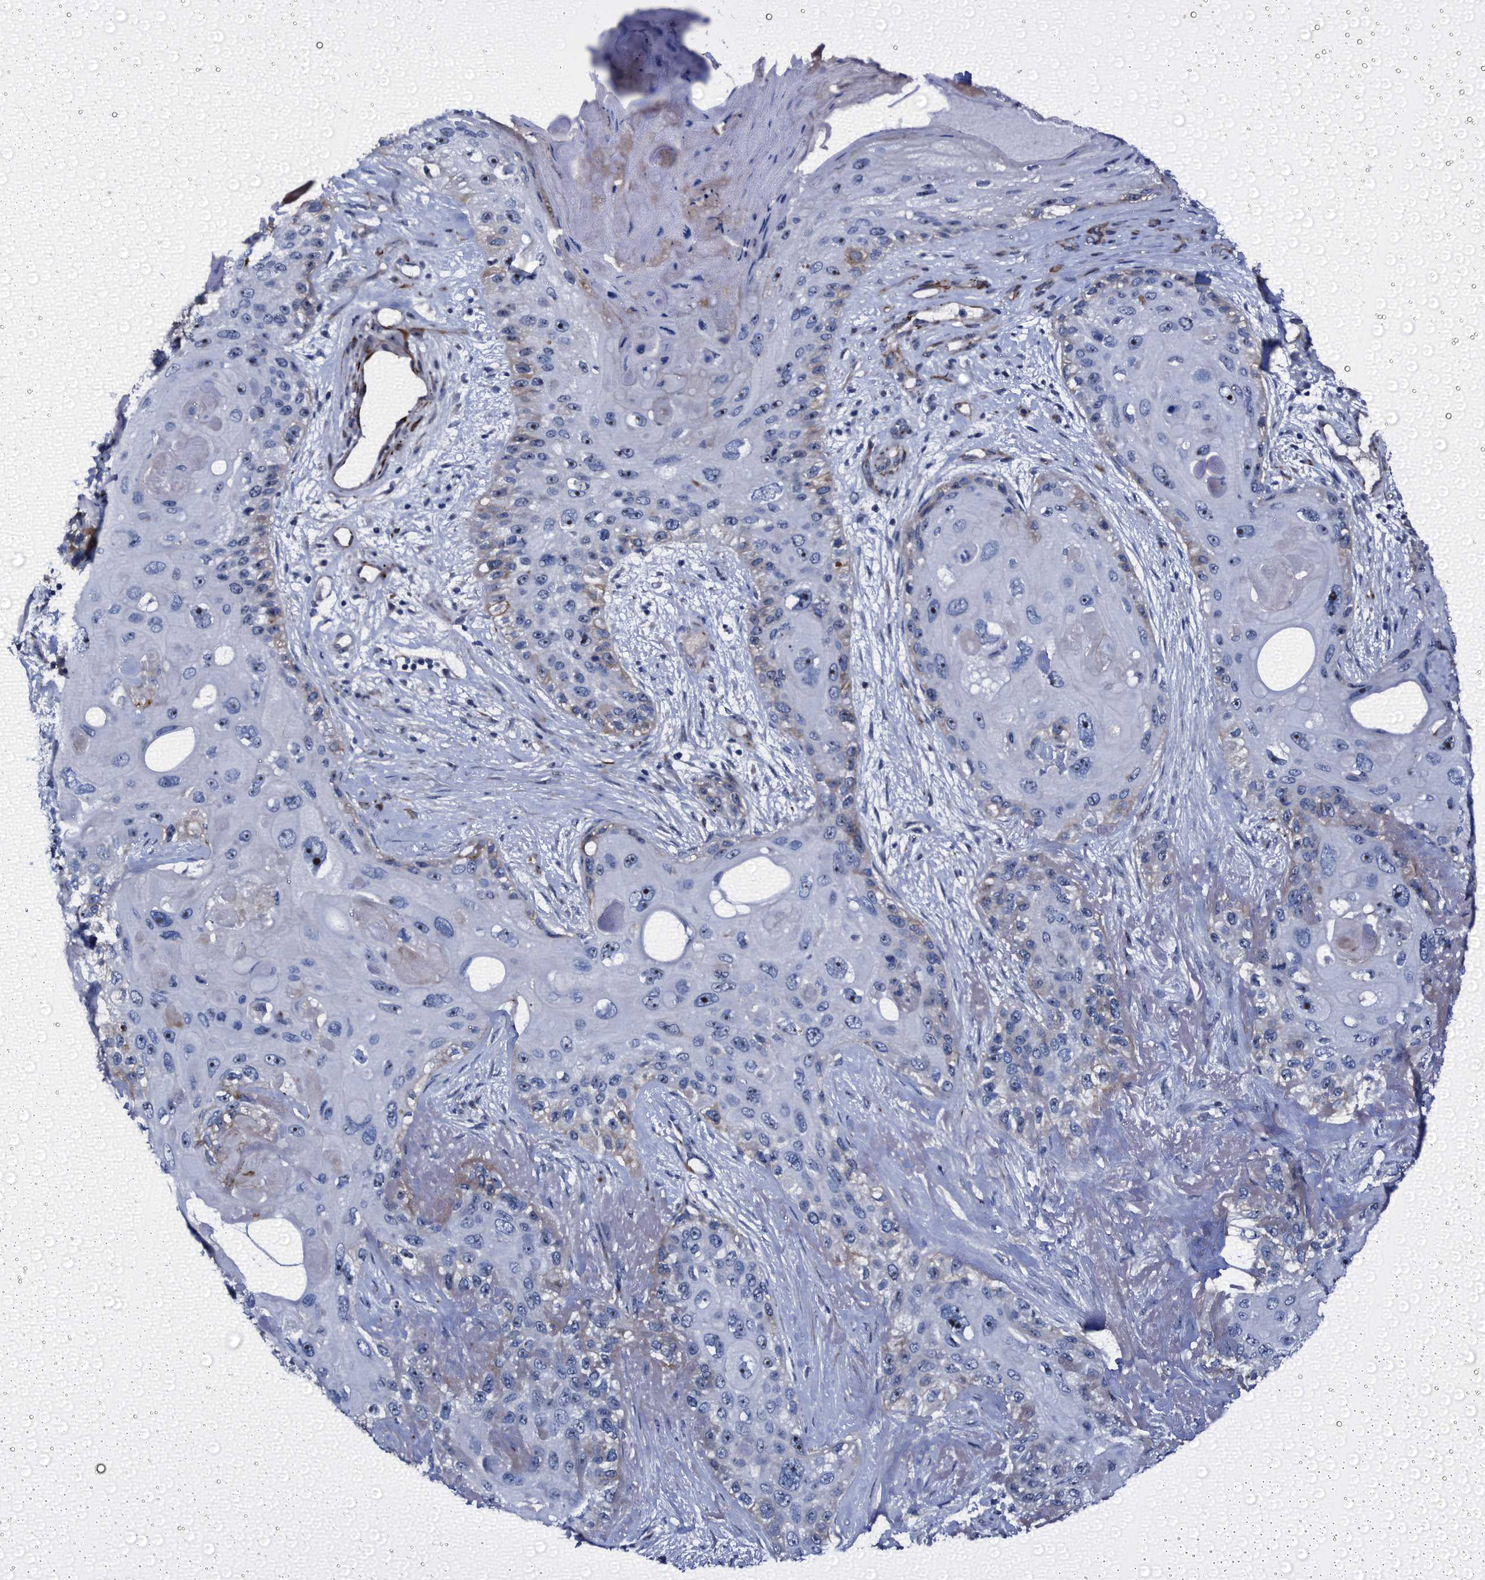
{"staining": {"intensity": "negative", "quantity": "none", "location": "none"}, "tissue": "skin cancer", "cell_type": "Tumor cells", "image_type": "cancer", "snomed": [{"axis": "morphology", "description": "Normal tissue, NOS"}, {"axis": "morphology", "description": "Squamous cell carcinoma, NOS"}, {"axis": "topography", "description": "Skin"}], "caption": "Tumor cells are negative for brown protein staining in skin cancer (squamous cell carcinoma).", "gene": "EMG1", "patient": {"sex": "male", "age": 72}}